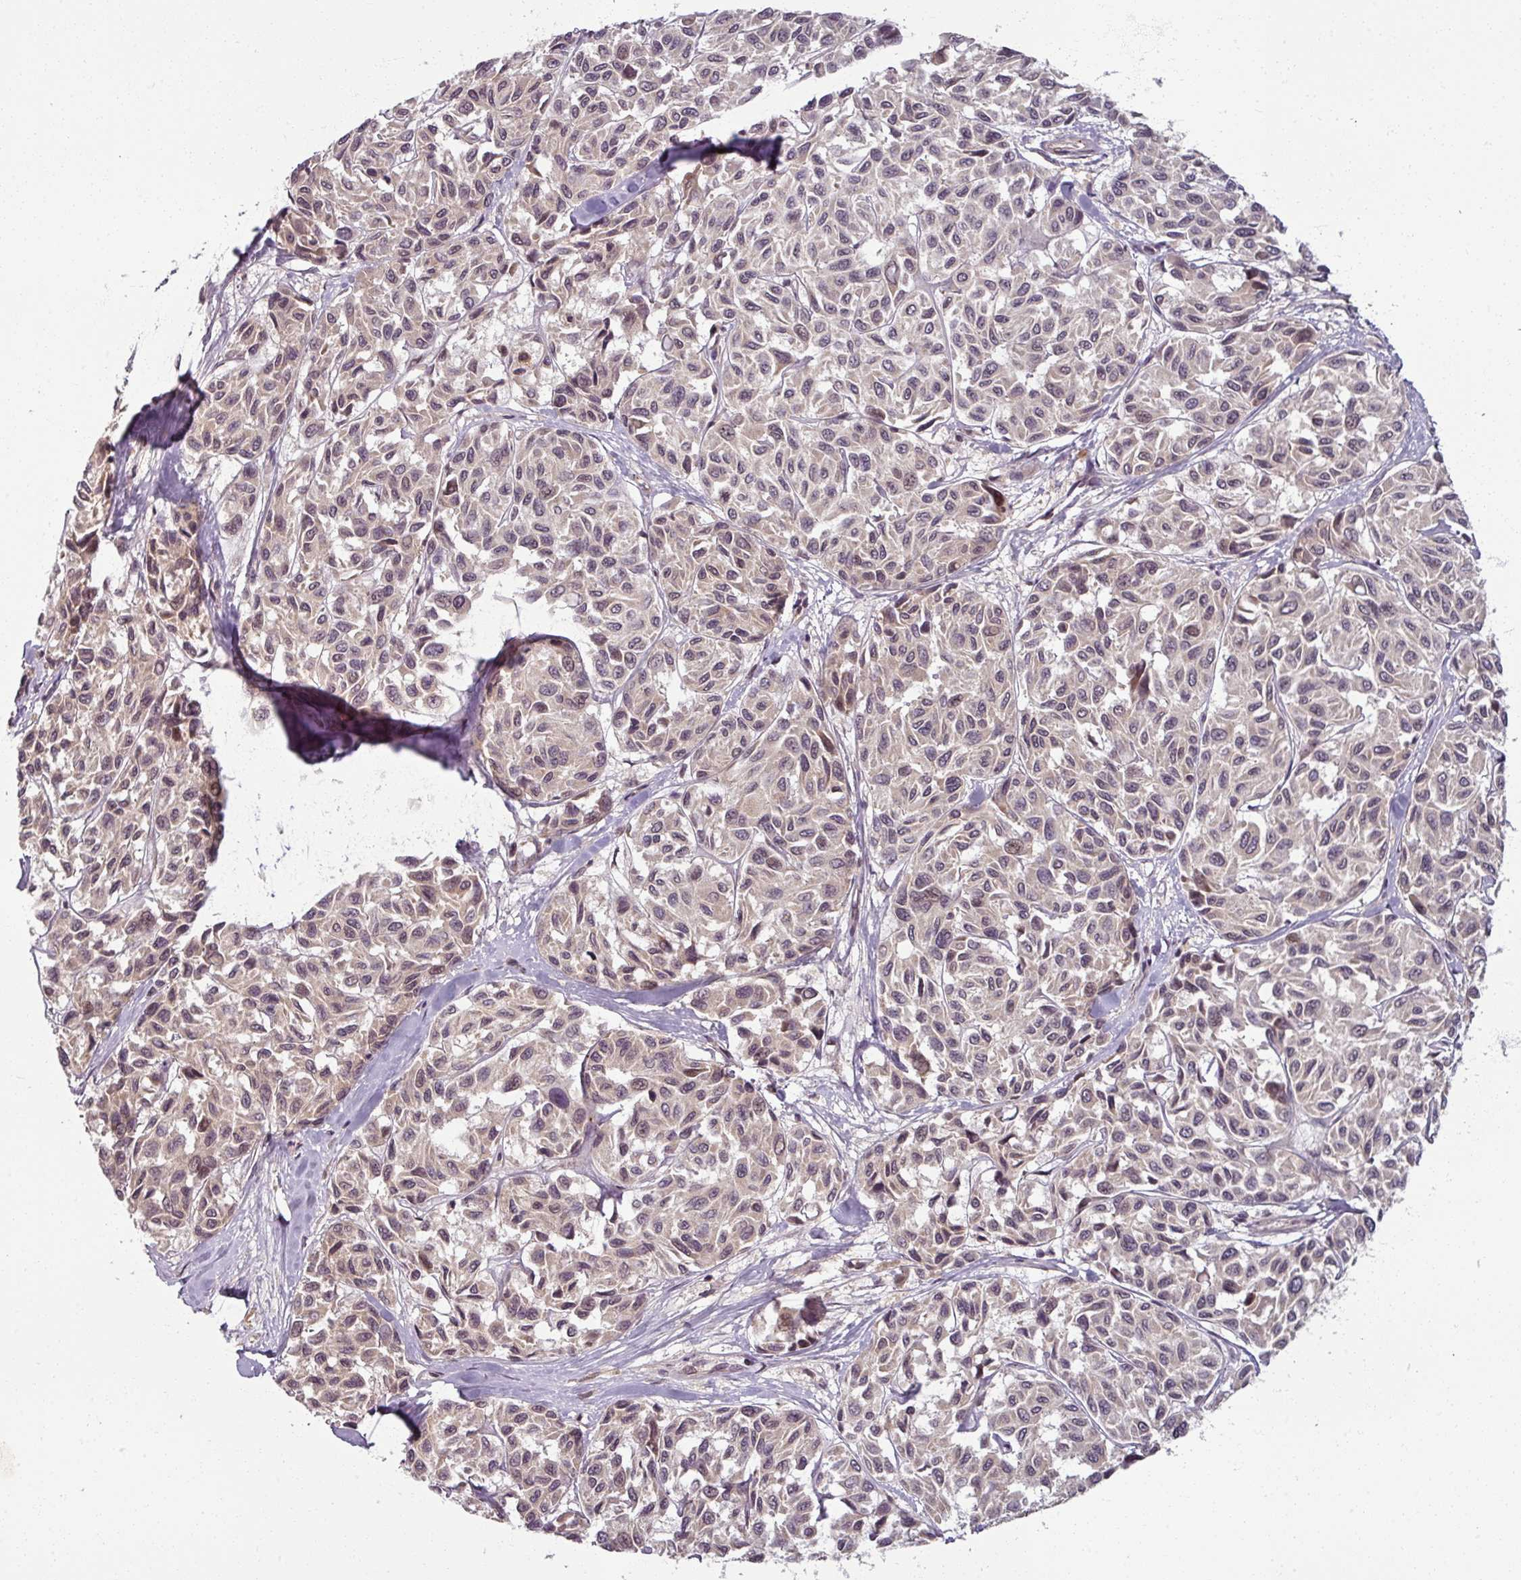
{"staining": {"intensity": "weak", "quantity": "25%-75%", "location": "nuclear"}, "tissue": "melanoma", "cell_type": "Tumor cells", "image_type": "cancer", "snomed": [{"axis": "morphology", "description": "Malignant melanoma, NOS"}, {"axis": "topography", "description": "Skin"}], "caption": "A low amount of weak nuclear staining is appreciated in about 25%-75% of tumor cells in melanoma tissue.", "gene": "POLR2G", "patient": {"sex": "female", "age": 66}}